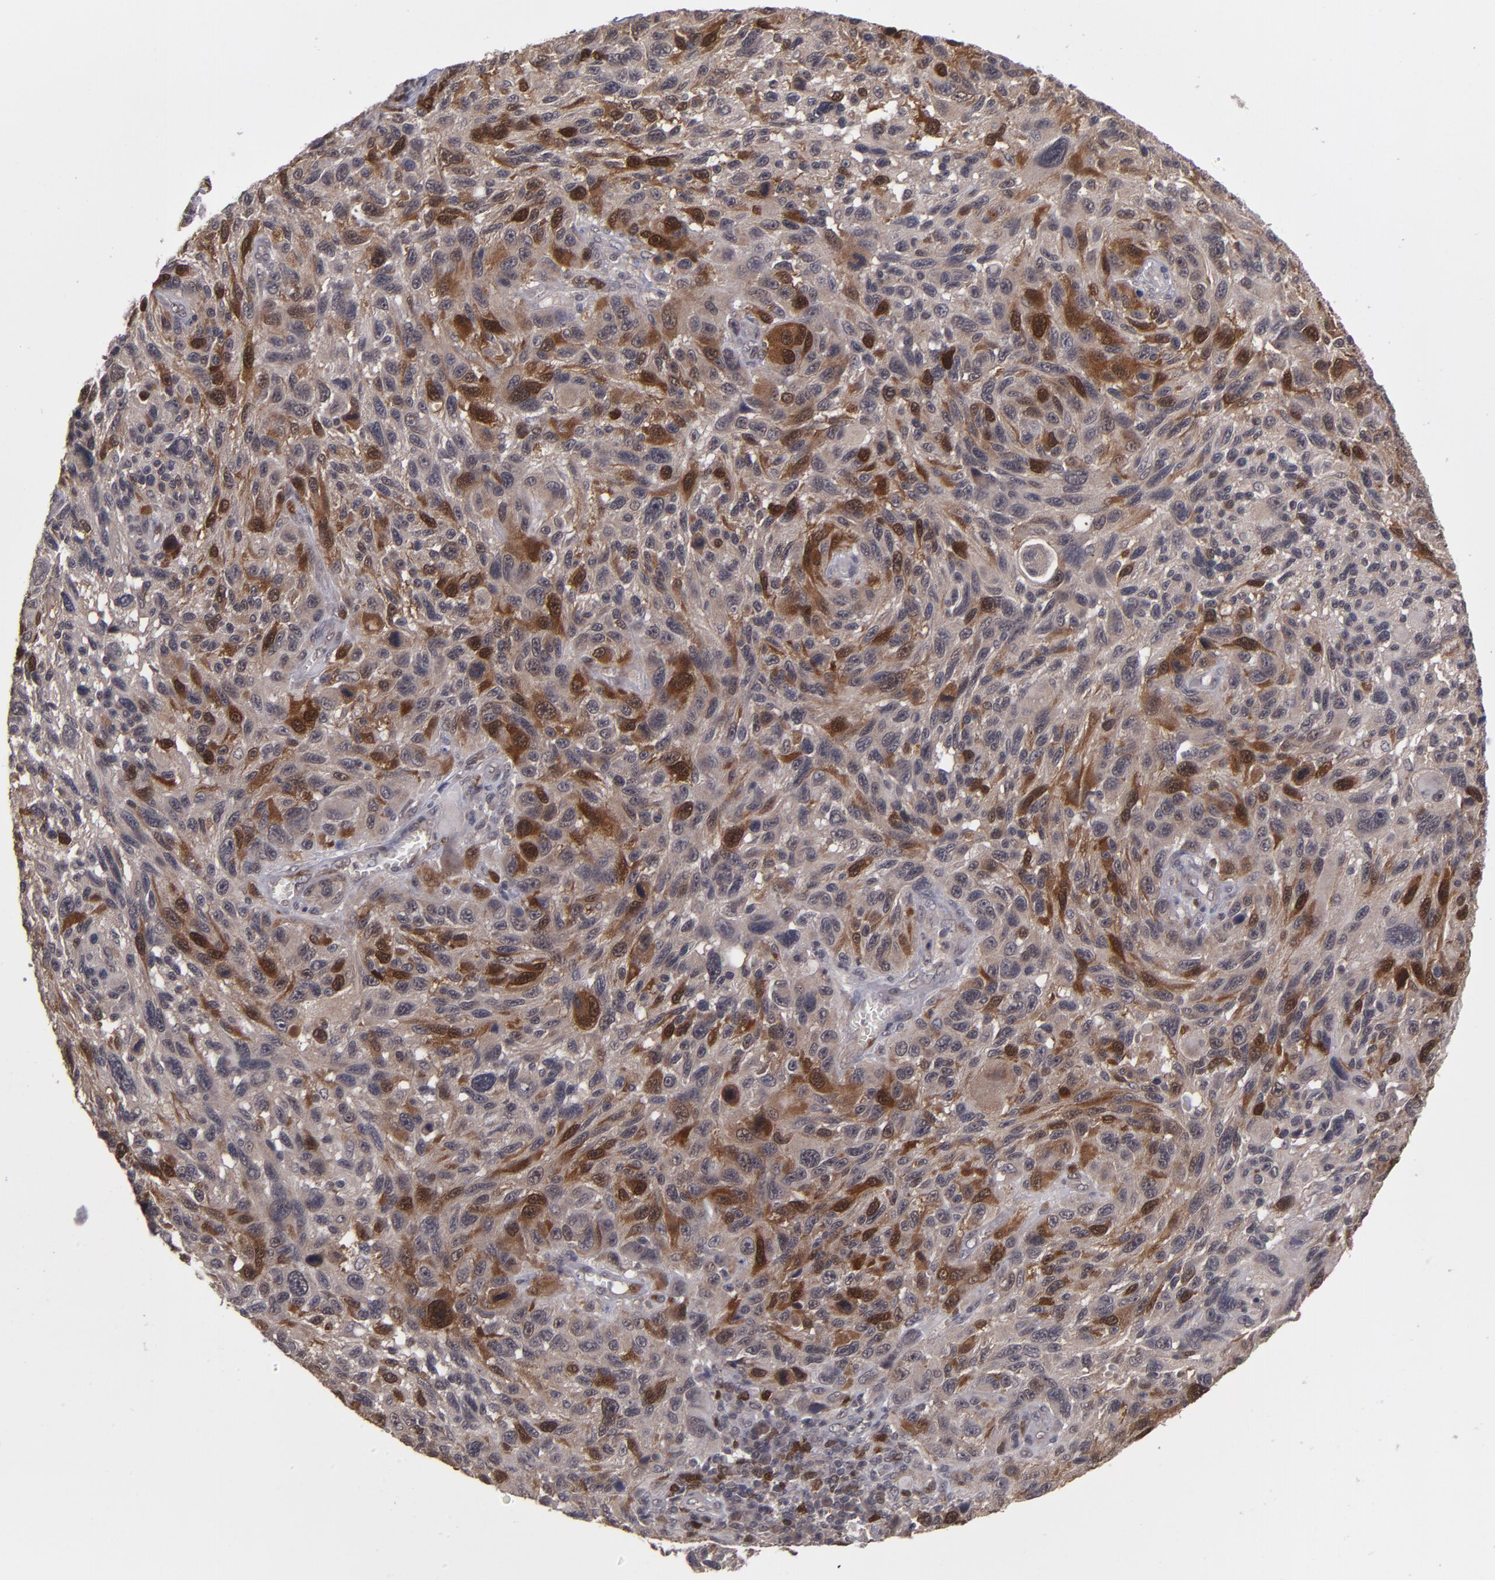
{"staining": {"intensity": "moderate", "quantity": ">75%", "location": "cytoplasmic/membranous,nuclear"}, "tissue": "melanoma", "cell_type": "Tumor cells", "image_type": "cancer", "snomed": [{"axis": "morphology", "description": "Malignant melanoma, NOS"}, {"axis": "topography", "description": "Skin"}], "caption": "About >75% of tumor cells in malignant melanoma reveal moderate cytoplasmic/membranous and nuclear protein staining as visualized by brown immunohistochemical staining.", "gene": "TYMS", "patient": {"sex": "male", "age": 53}}